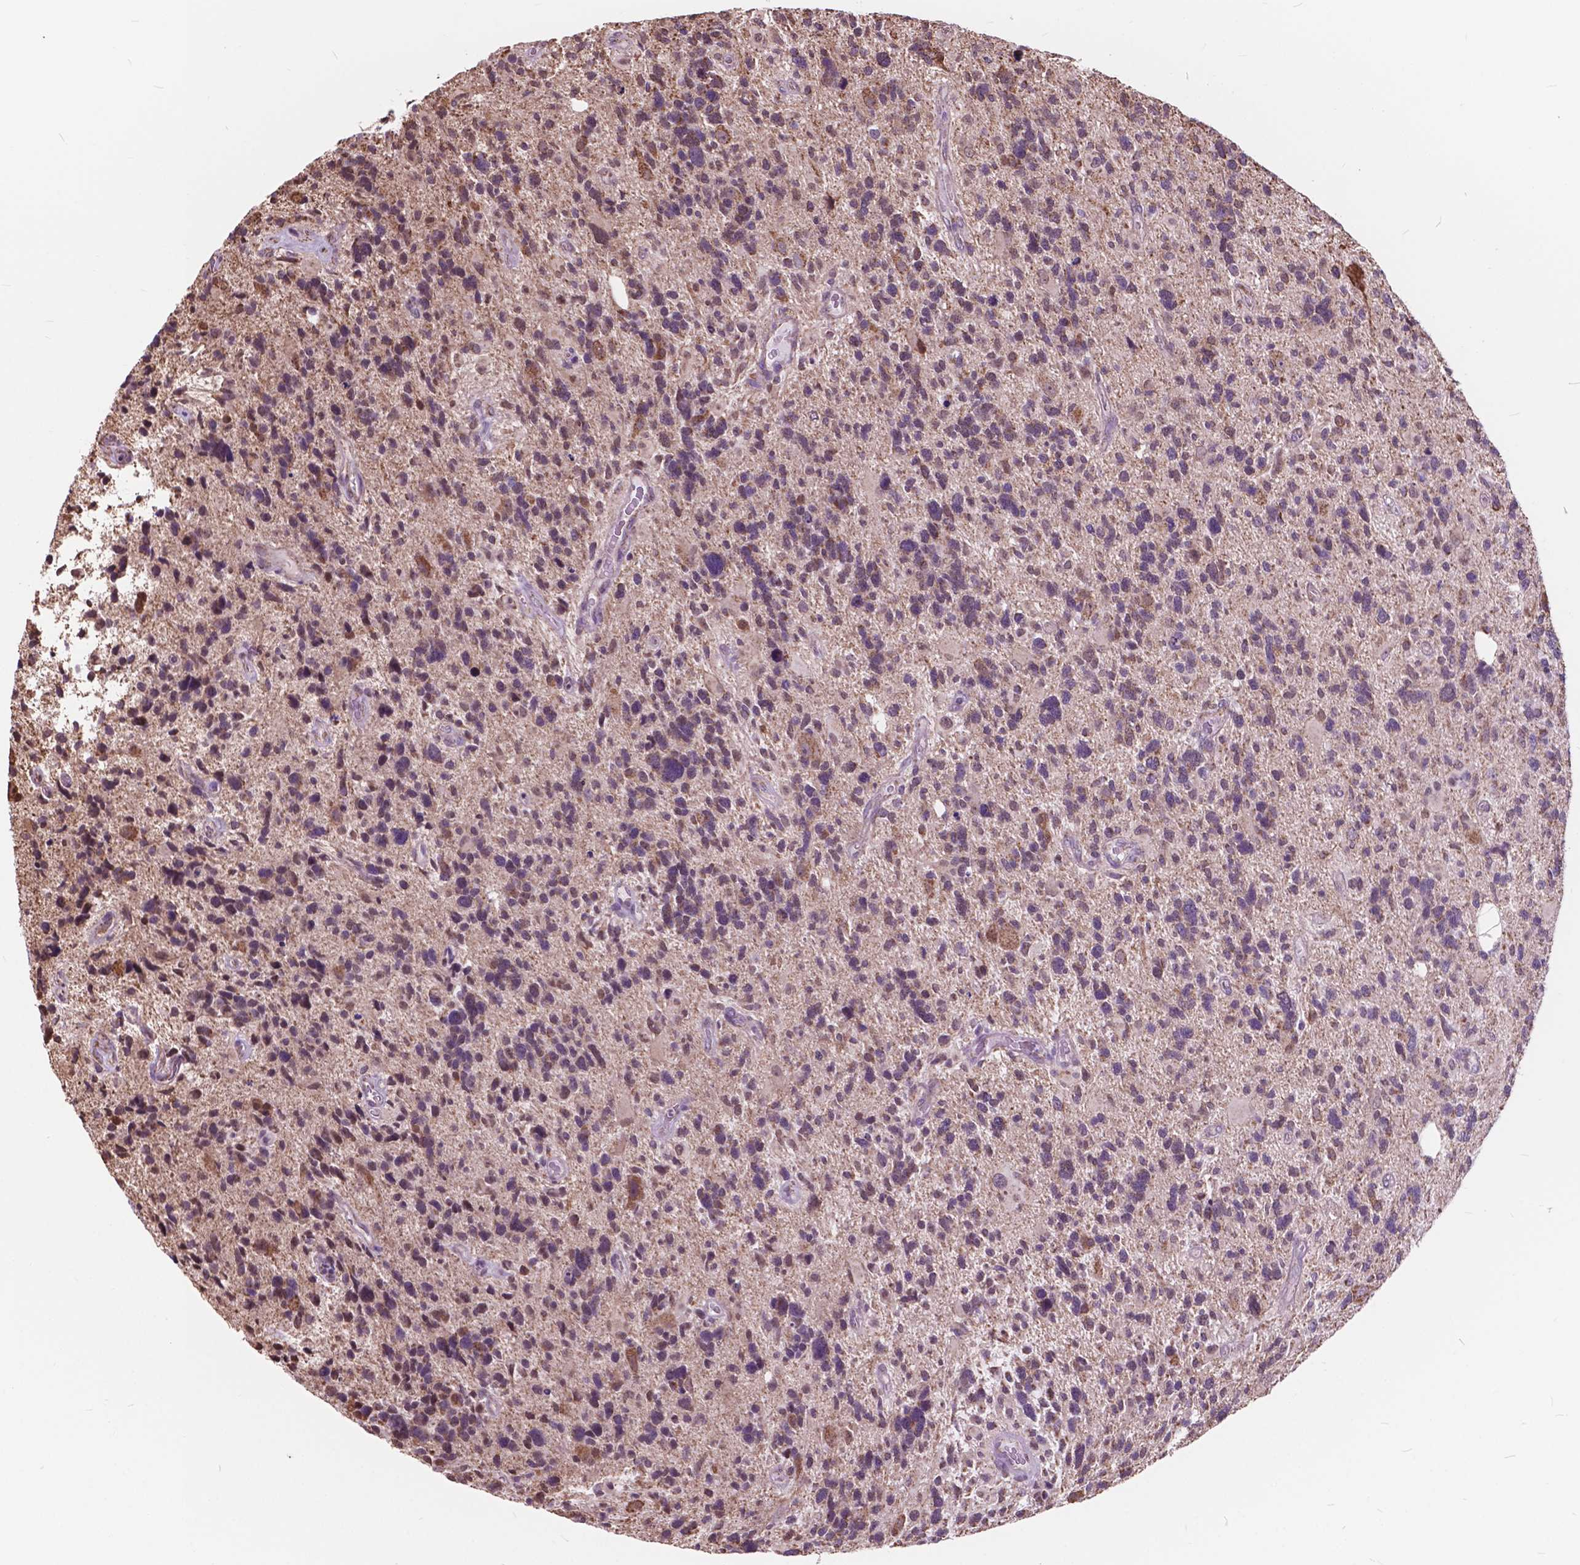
{"staining": {"intensity": "weak", "quantity": "25%-75%", "location": "cytoplasmic/membranous"}, "tissue": "glioma", "cell_type": "Tumor cells", "image_type": "cancer", "snomed": [{"axis": "morphology", "description": "Glioma, malignant, High grade"}, {"axis": "topography", "description": "Brain"}], "caption": "Brown immunohistochemical staining in human malignant glioma (high-grade) reveals weak cytoplasmic/membranous expression in approximately 25%-75% of tumor cells.", "gene": "SCOC", "patient": {"sex": "male", "age": 49}}